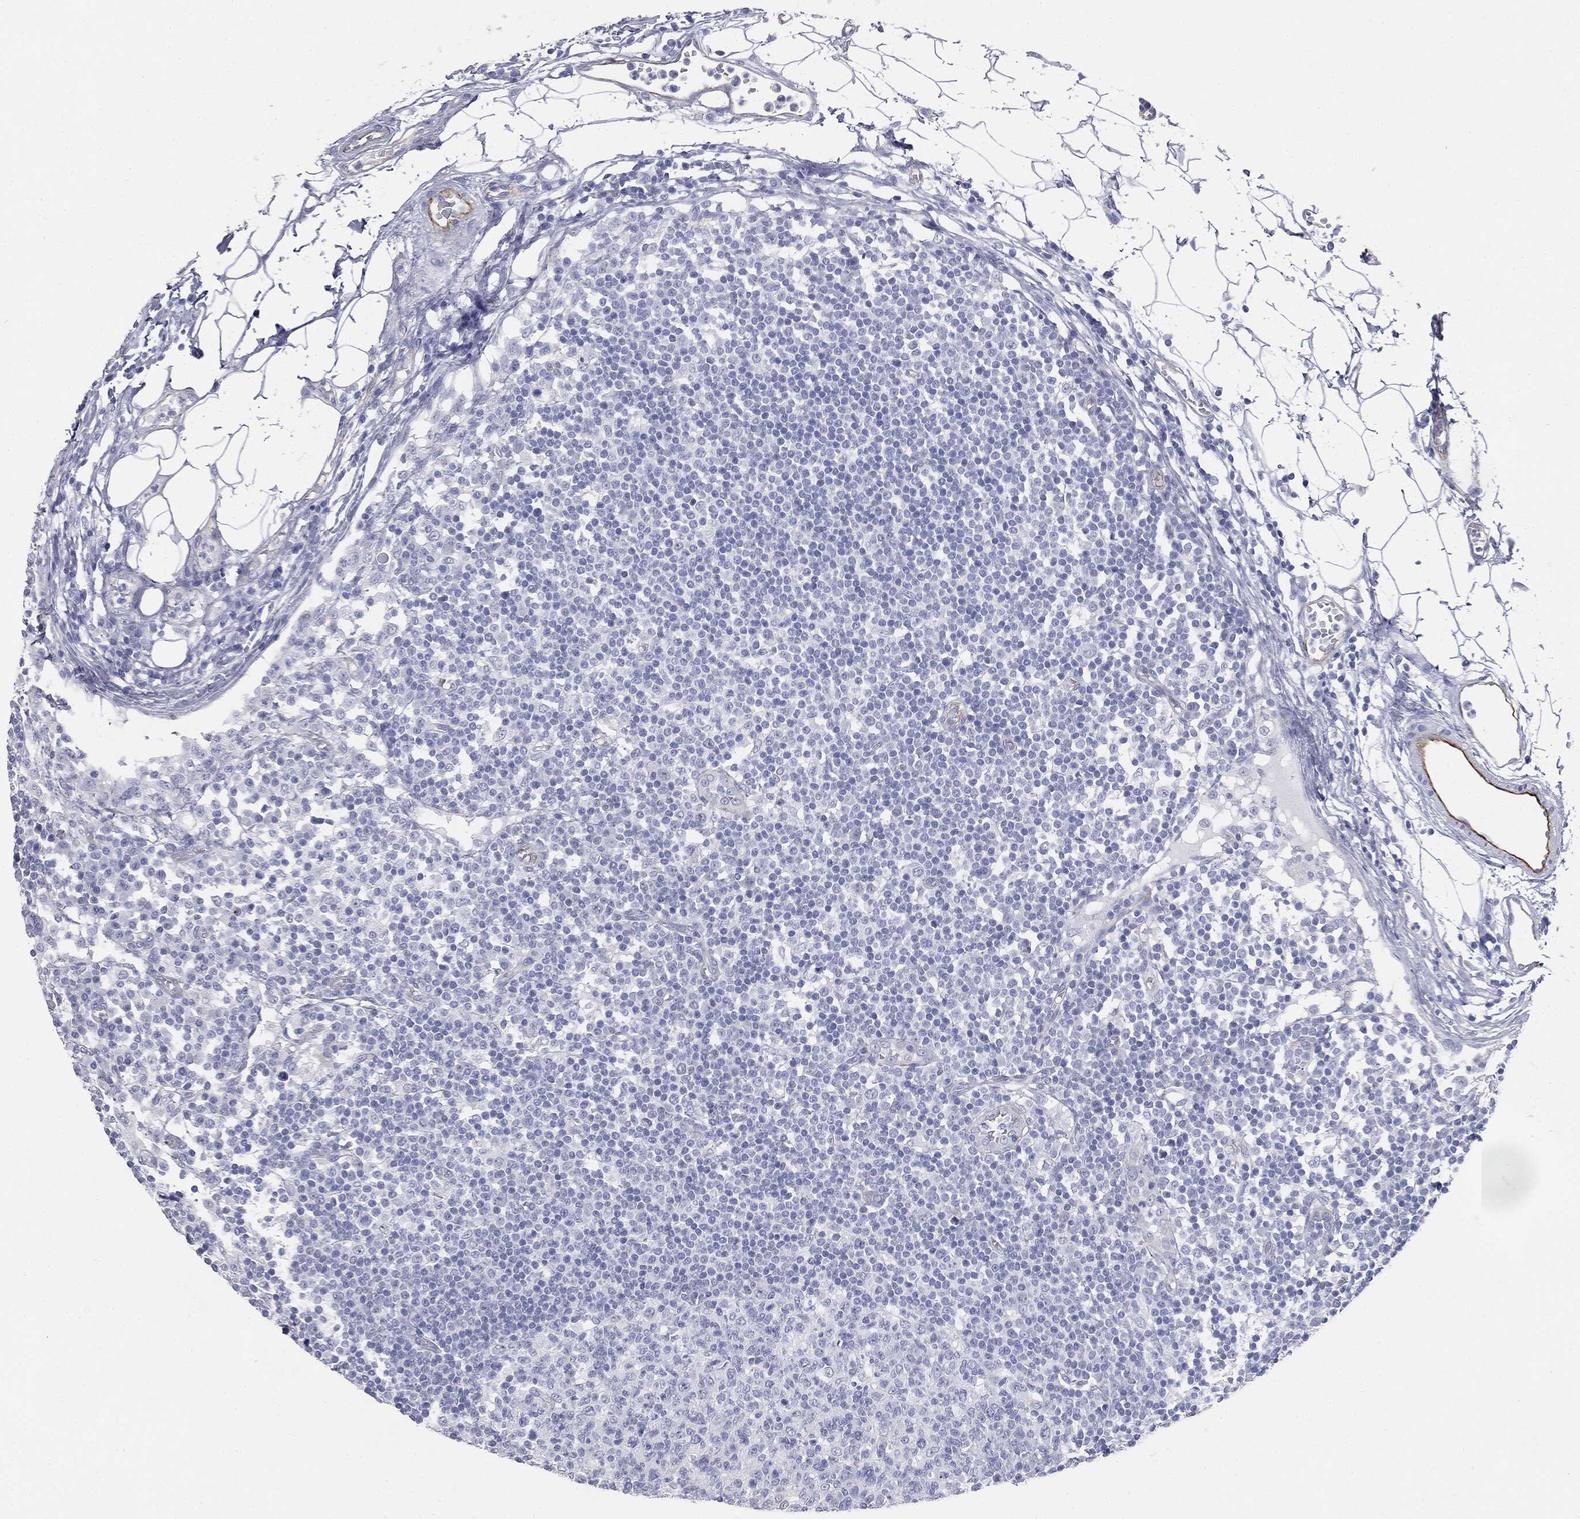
{"staining": {"intensity": "negative", "quantity": "none", "location": "none"}, "tissue": "lymph node", "cell_type": "Germinal center cells", "image_type": "normal", "snomed": [{"axis": "morphology", "description": "Normal tissue, NOS"}, {"axis": "topography", "description": "Lymph node"}, {"axis": "topography", "description": "Salivary gland"}], "caption": "Micrograph shows no protein expression in germinal center cells of unremarkable lymph node.", "gene": "MUC5AC", "patient": {"sex": "male", "age": 83}}